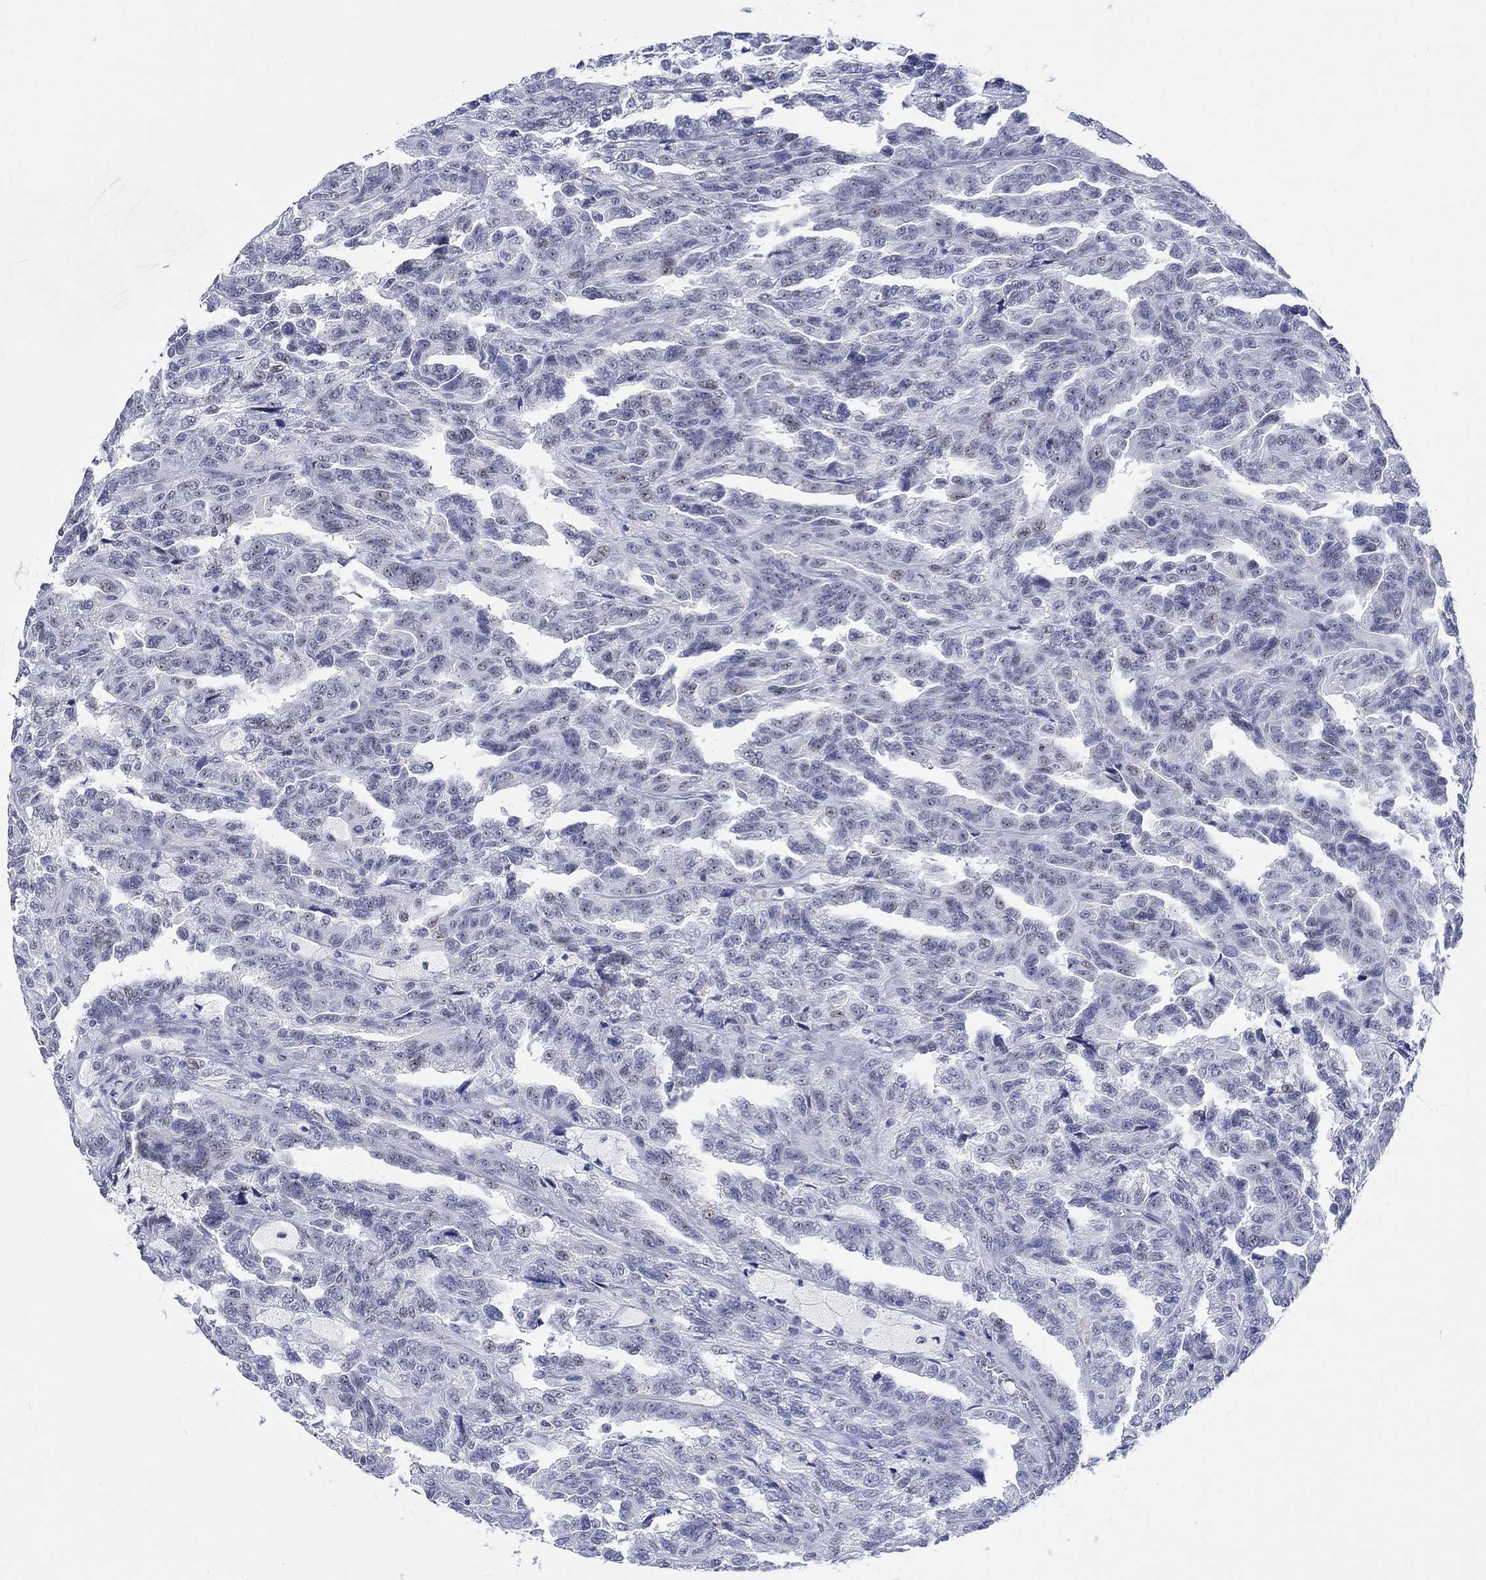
{"staining": {"intensity": "weak", "quantity": "<25%", "location": "nuclear"}, "tissue": "renal cancer", "cell_type": "Tumor cells", "image_type": "cancer", "snomed": [{"axis": "morphology", "description": "Adenocarcinoma, NOS"}, {"axis": "topography", "description": "Kidney"}], "caption": "Tumor cells are negative for brown protein staining in renal adenocarcinoma.", "gene": "ZNF446", "patient": {"sex": "male", "age": 79}}